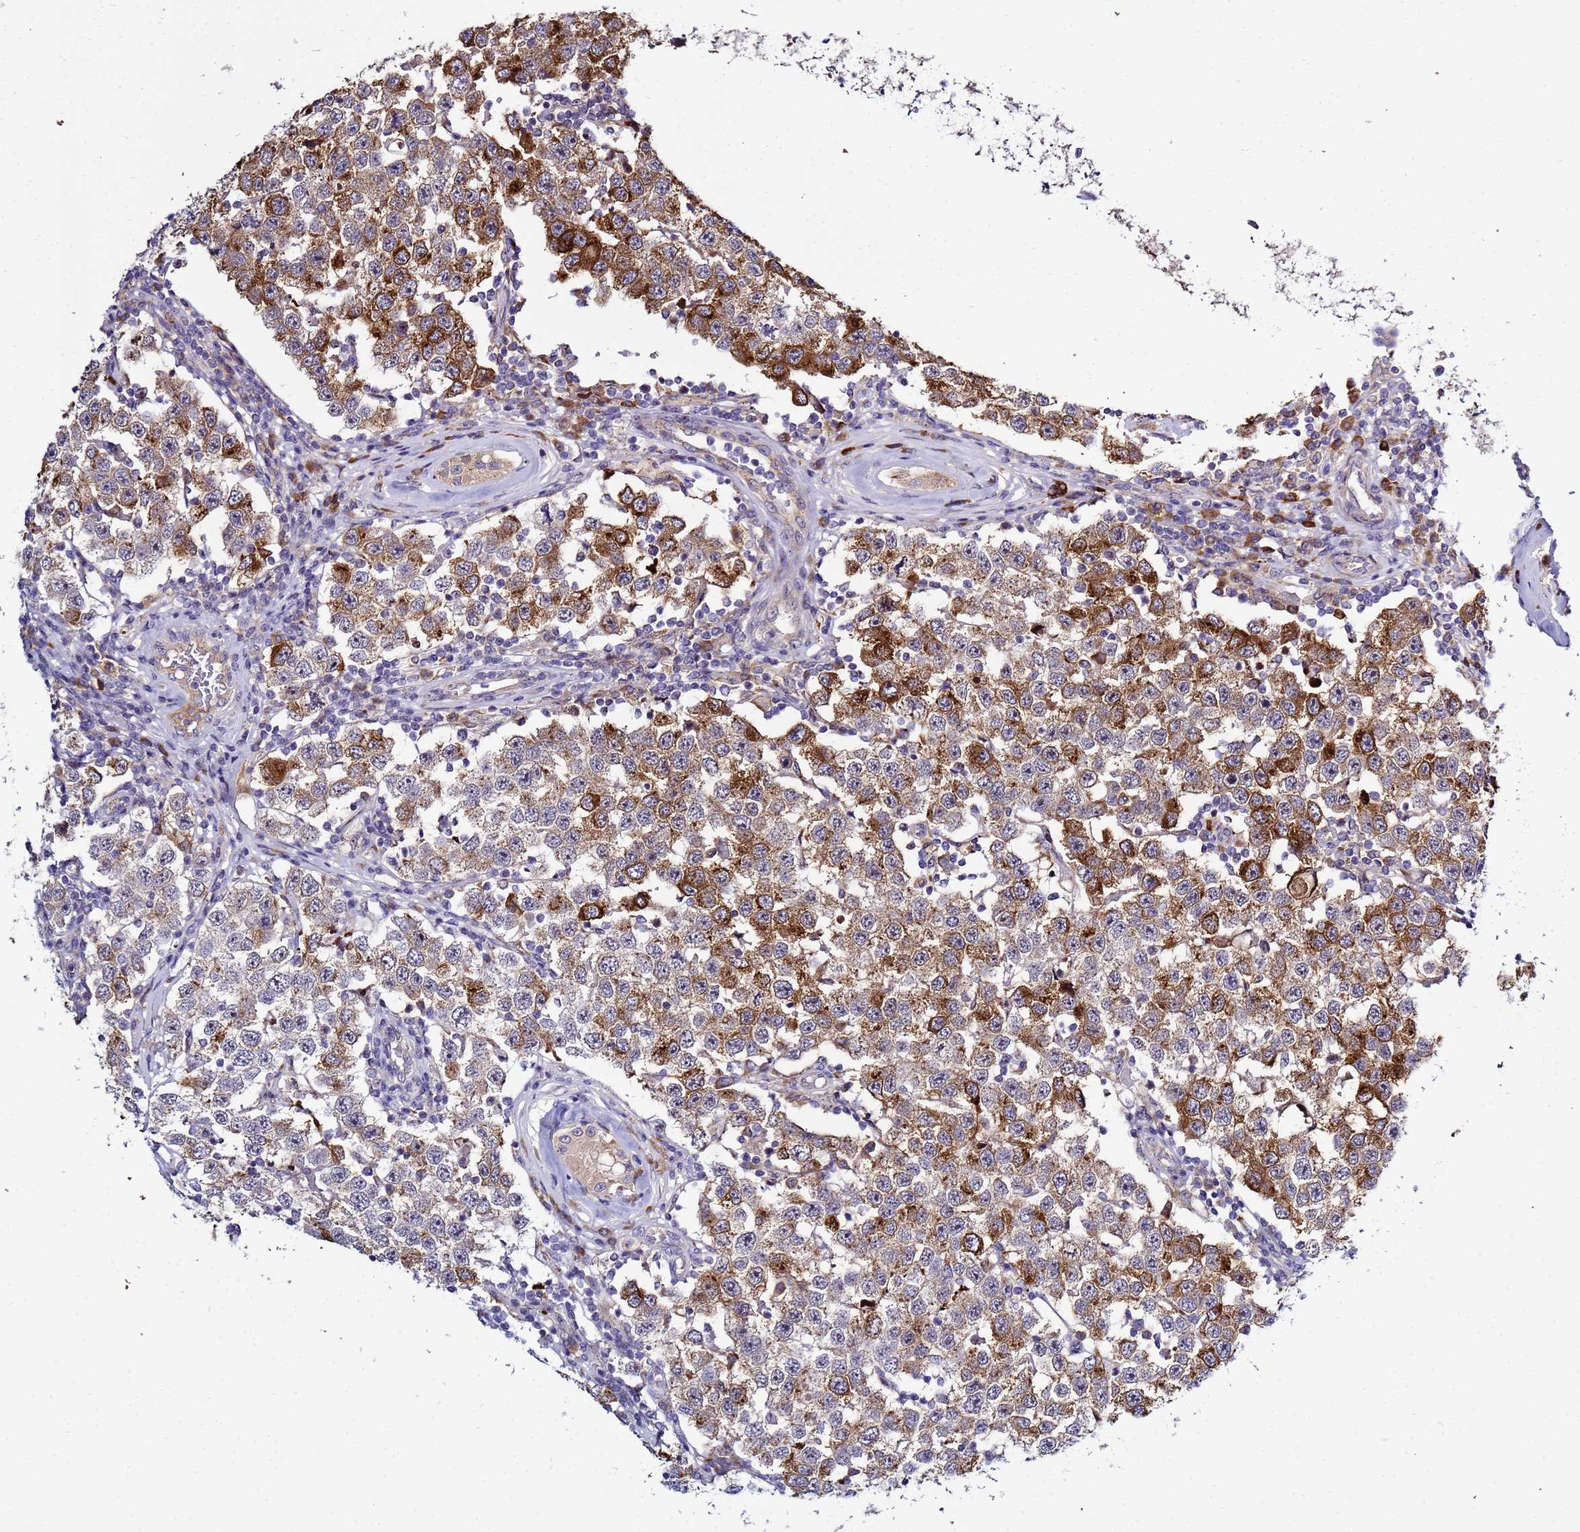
{"staining": {"intensity": "strong", "quantity": "25%-75%", "location": "cytoplasmic/membranous"}, "tissue": "testis cancer", "cell_type": "Tumor cells", "image_type": "cancer", "snomed": [{"axis": "morphology", "description": "Seminoma, NOS"}, {"axis": "topography", "description": "Testis"}], "caption": "The photomicrograph reveals a brown stain indicating the presence of a protein in the cytoplasmic/membranous of tumor cells in testis cancer (seminoma).", "gene": "NOL8", "patient": {"sex": "male", "age": 34}}